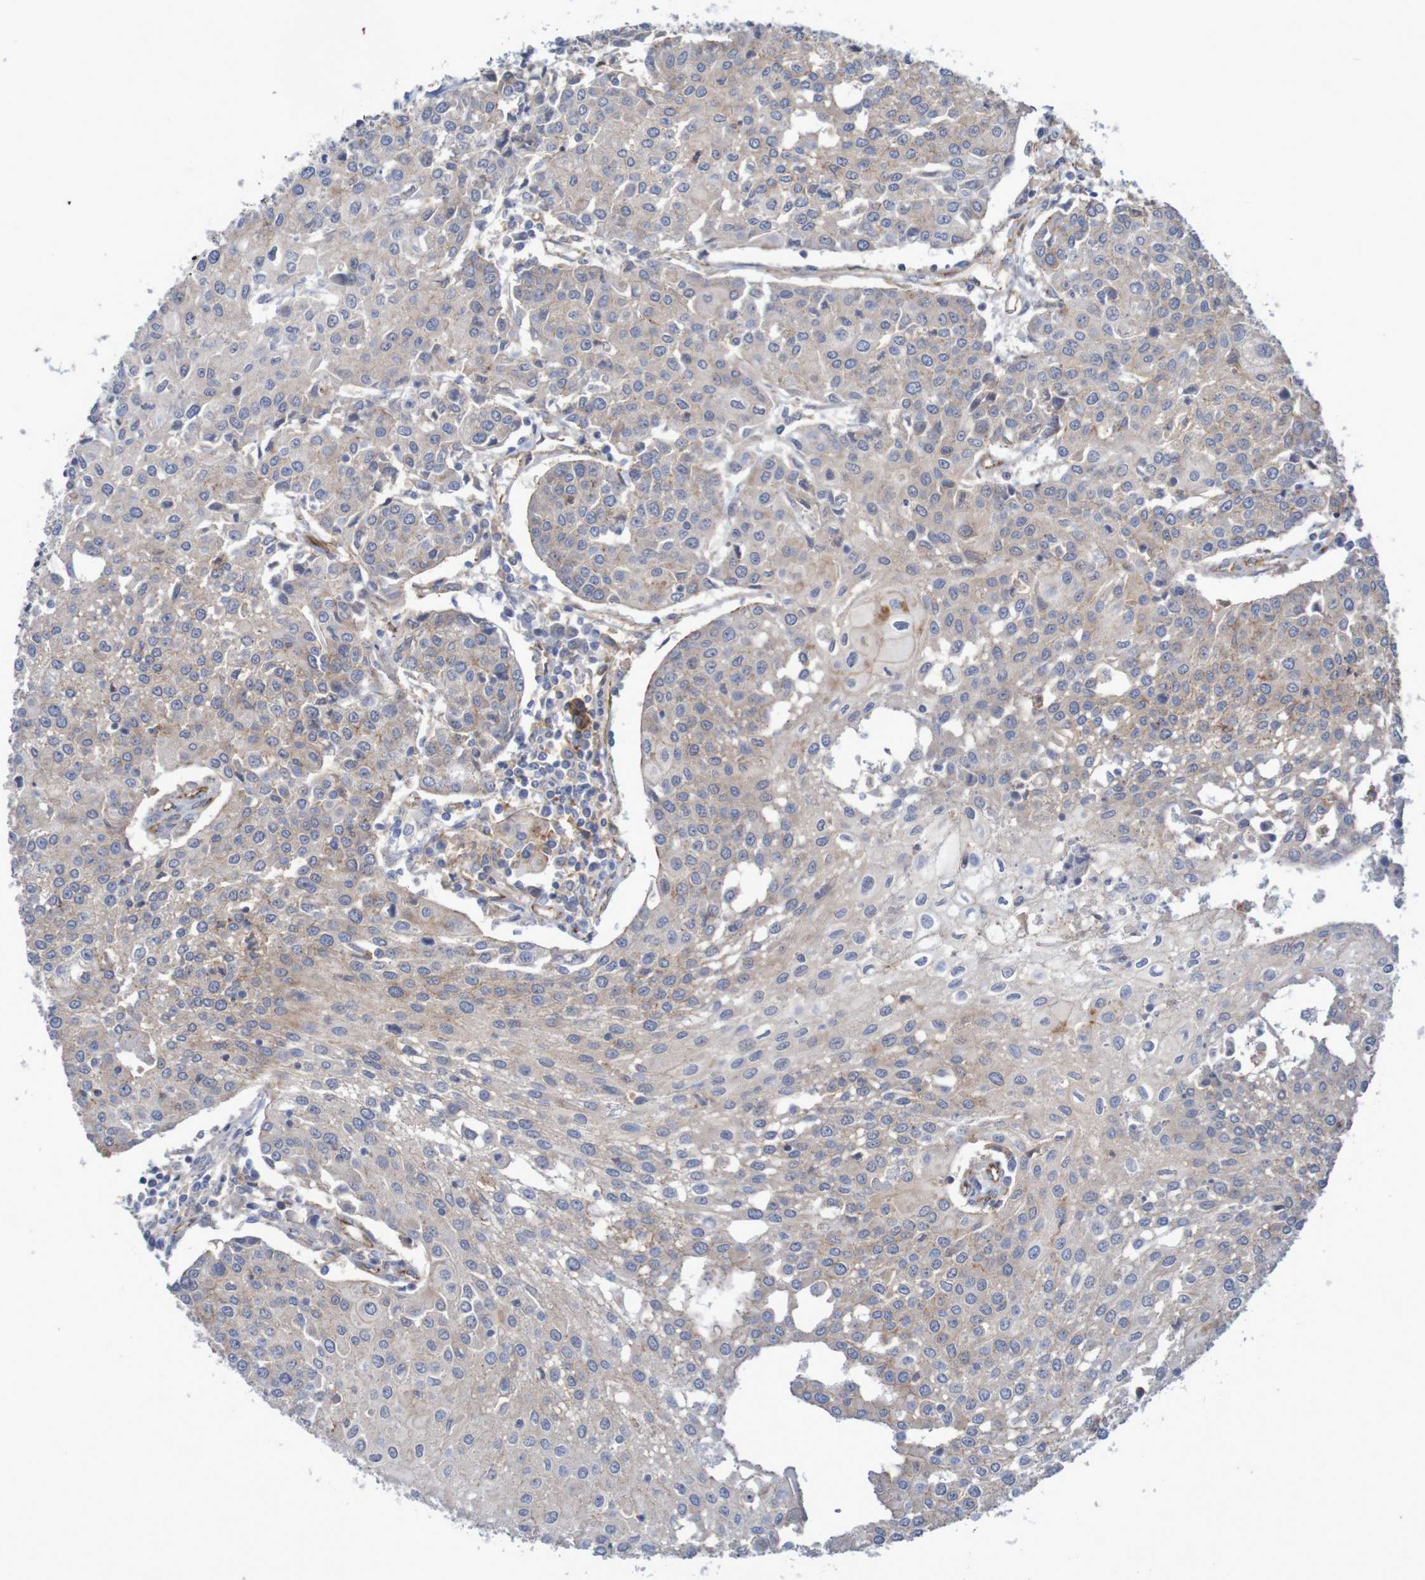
{"staining": {"intensity": "weak", "quantity": "<25%", "location": "cytoplasmic/membranous"}, "tissue": "urothelial cancer", "cell_type": "Tumor cells", "image_type": "cancer", "snomed": [{"axis": "morphology", "description": "Urothelial carcinoma, High grade"}, {"axis": "topography", "description": "Urinary bladder"}], "caption": "DAB immunohistochemical staining of urothelial carcinoma (high-grade) shows no significant expression in tumor cells.", "gene": "NECTIN2", "patient": {"sex": "female", "age": 85}}